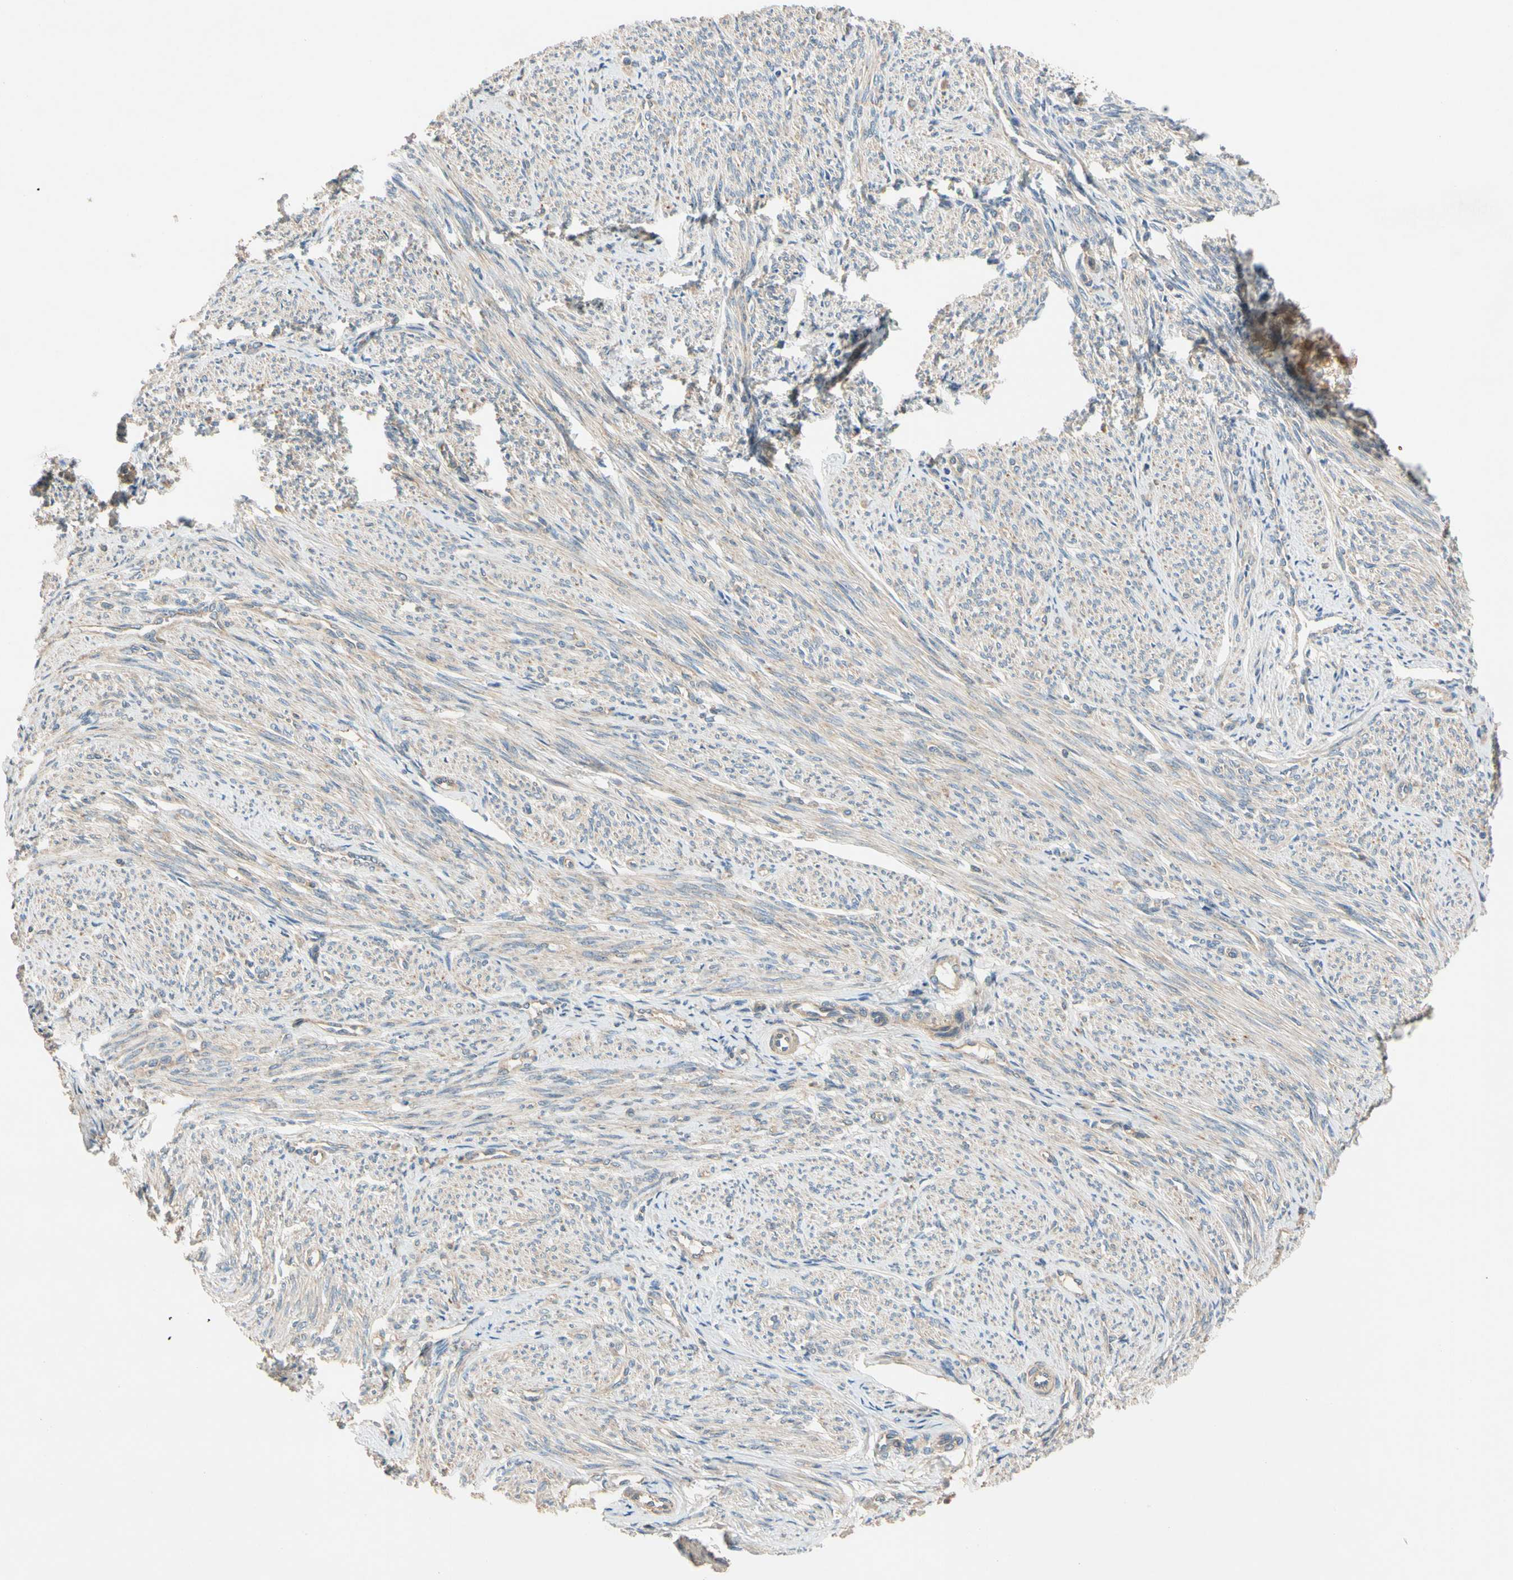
{"staining": {"intensity": "weak", "quantity": "25%-75%", "location": "cytoplasmic/membranous"}, "tissue": "smooth muscle", "cell_type": "Smooth muscle cells", "image_type": "normal", "snomed": [{"axis": "morphology", "description": "Normal tissue, NOS"}, {"axis": "topography", "description": "Smooth muscle"}], "caption": "This histopathology image displays unremarkable smooth muscle stained with IHC to label a protein in brown. The cytoplasmic/membranous of smooth muscle cells show weak positivity for the protein. Nuclei are counter-stained blue.", "gene": "USP12", "patient": {"sex": "female", "age": 65}}